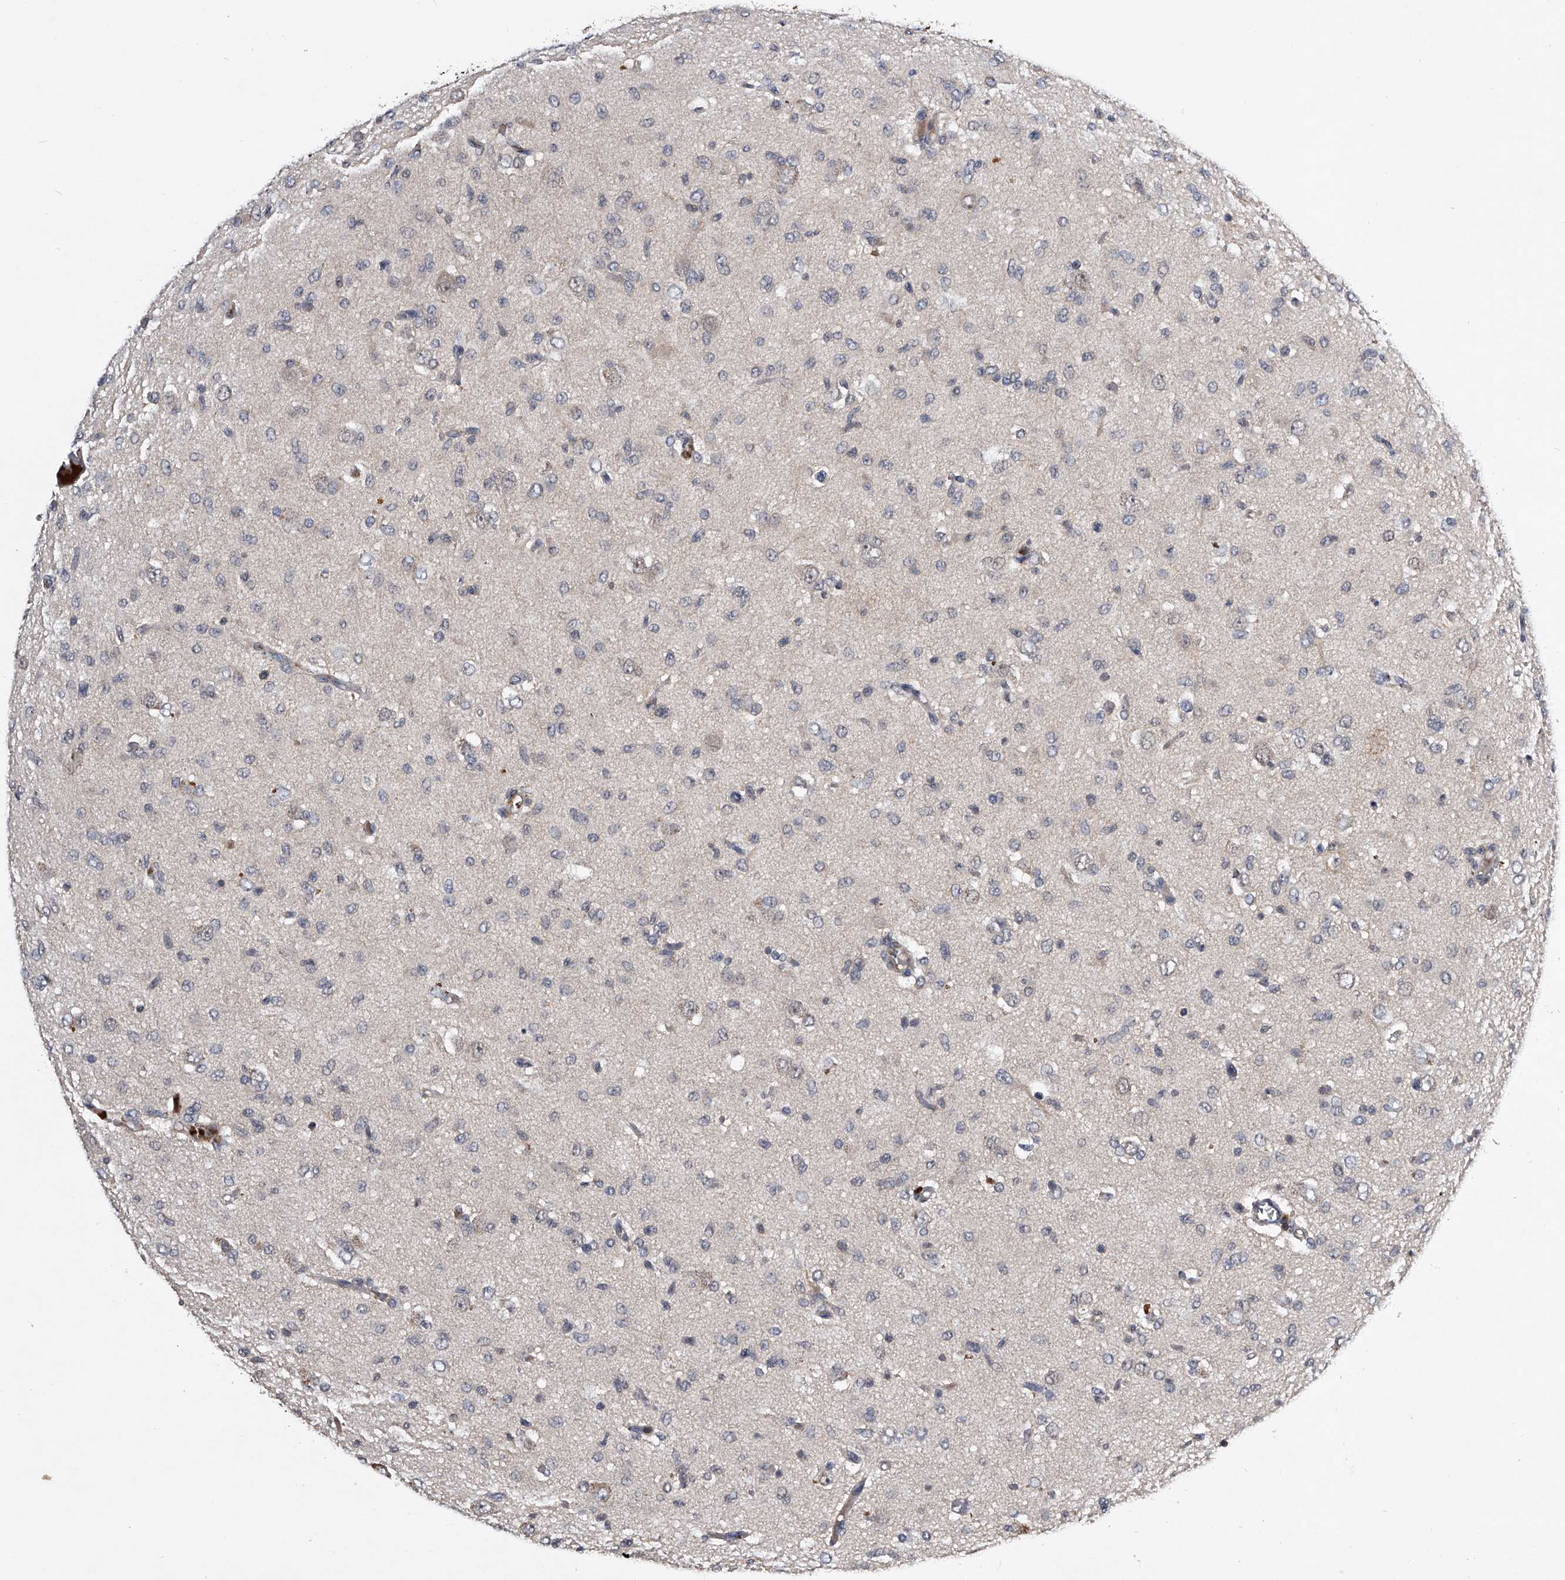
{"staining": {"intensity": "negative", "quantity": "none", "location": "none"}, "tissue": "glioma", "cell_type": "Tumor cells", "image_type": "cancer", "snomed": [{"axis": "morphology", "description": "Glioma, malignant, High grade"}, {"axis": "topography", "description": "Brain"}], "caption": "The histopathology image exhibits no staining of tumor cells in malignant glioma (high-grade). (DAB (3,3'-diaminobenzidine) immunohistochemistry visualized using brightfield microscopy, high magnification).", "gene": "ZNF30", "patient": {"sex": "female", "age": 59}}